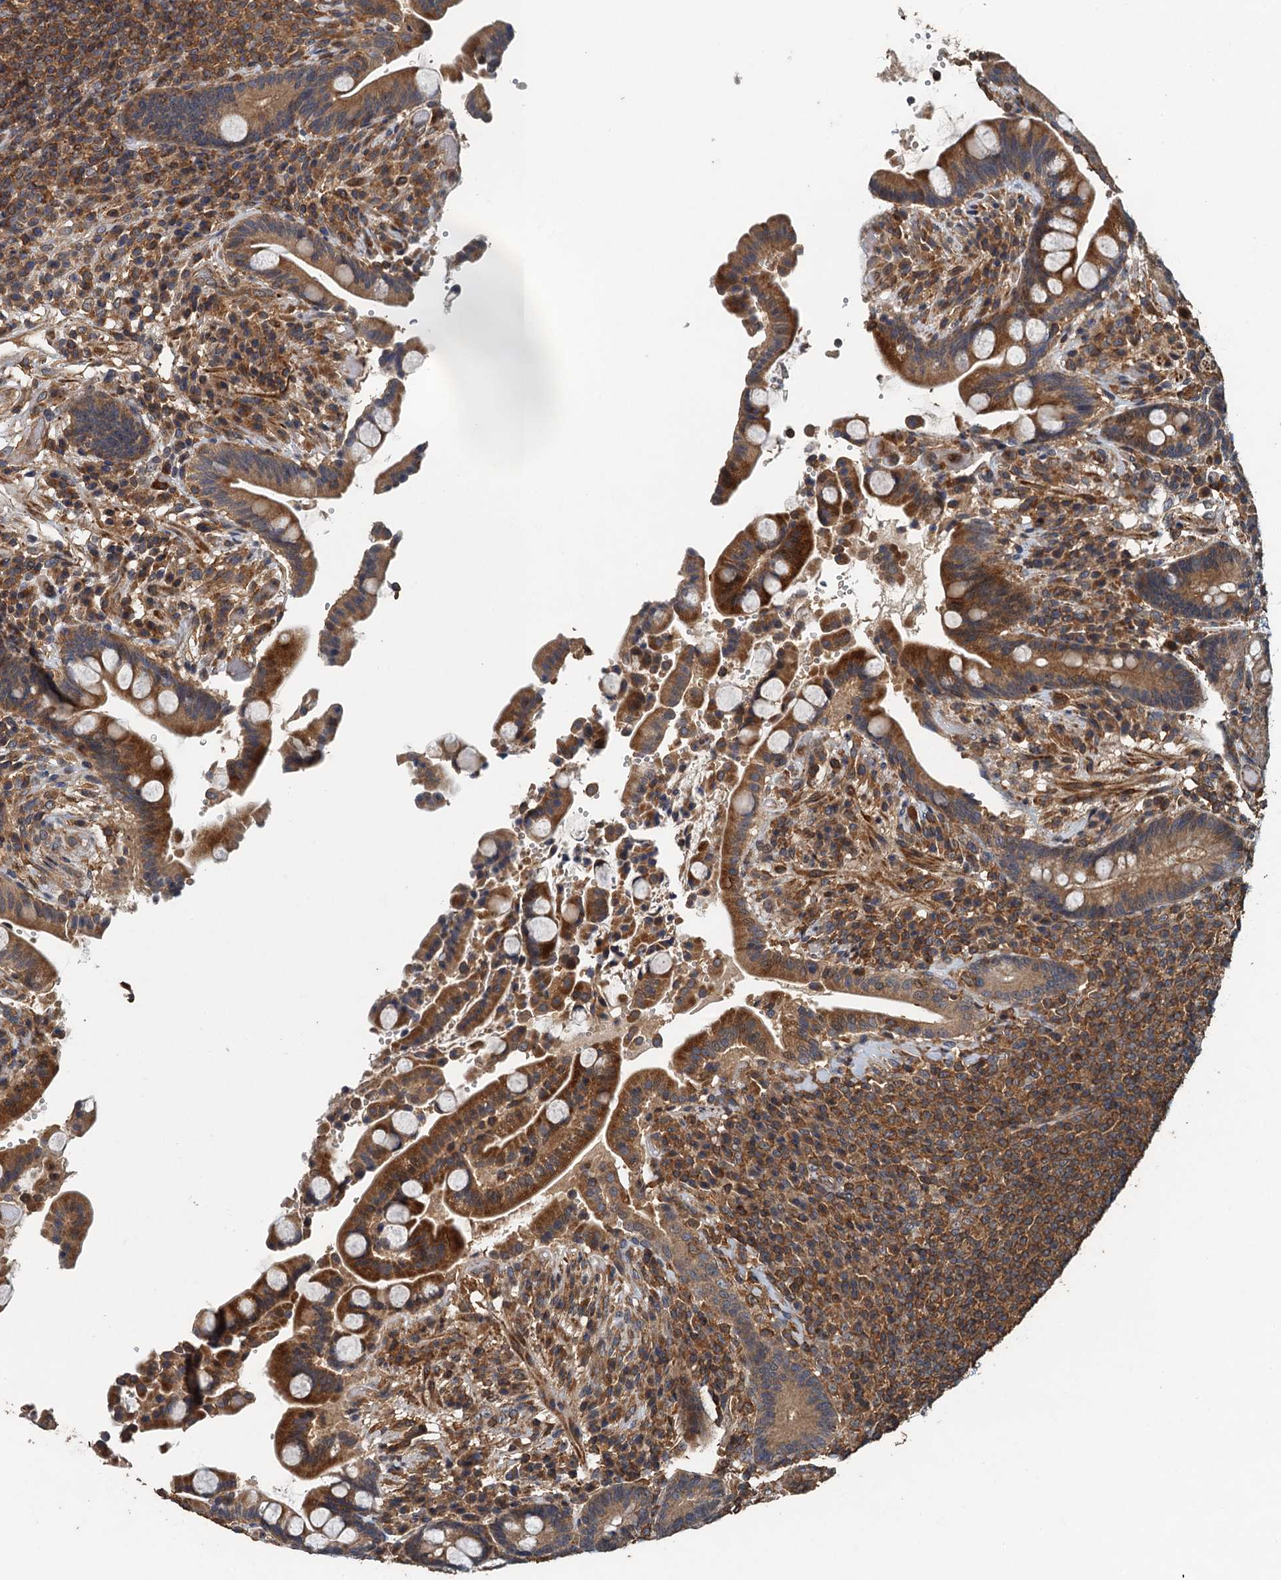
{"staining": {"intensity": "moderate", "quantity": ">75%", "location": "cytoplasmic/membranous"}, "tissue": "colon", "cell_type": "Endothelial cells", "image_type": "normal", "snomed": [{"axis": "morphology", "description": "Normal tissue, NOS"}, {"axis": "topography", "description": "Colon"}], "caption": "Protein staining of benign colon demonstrates moderate cytoplasmic/membranous expression in about >75% of endothelial cells.", "gene": "BORCS5", "patient": {"sex": "male", "age": 73}}